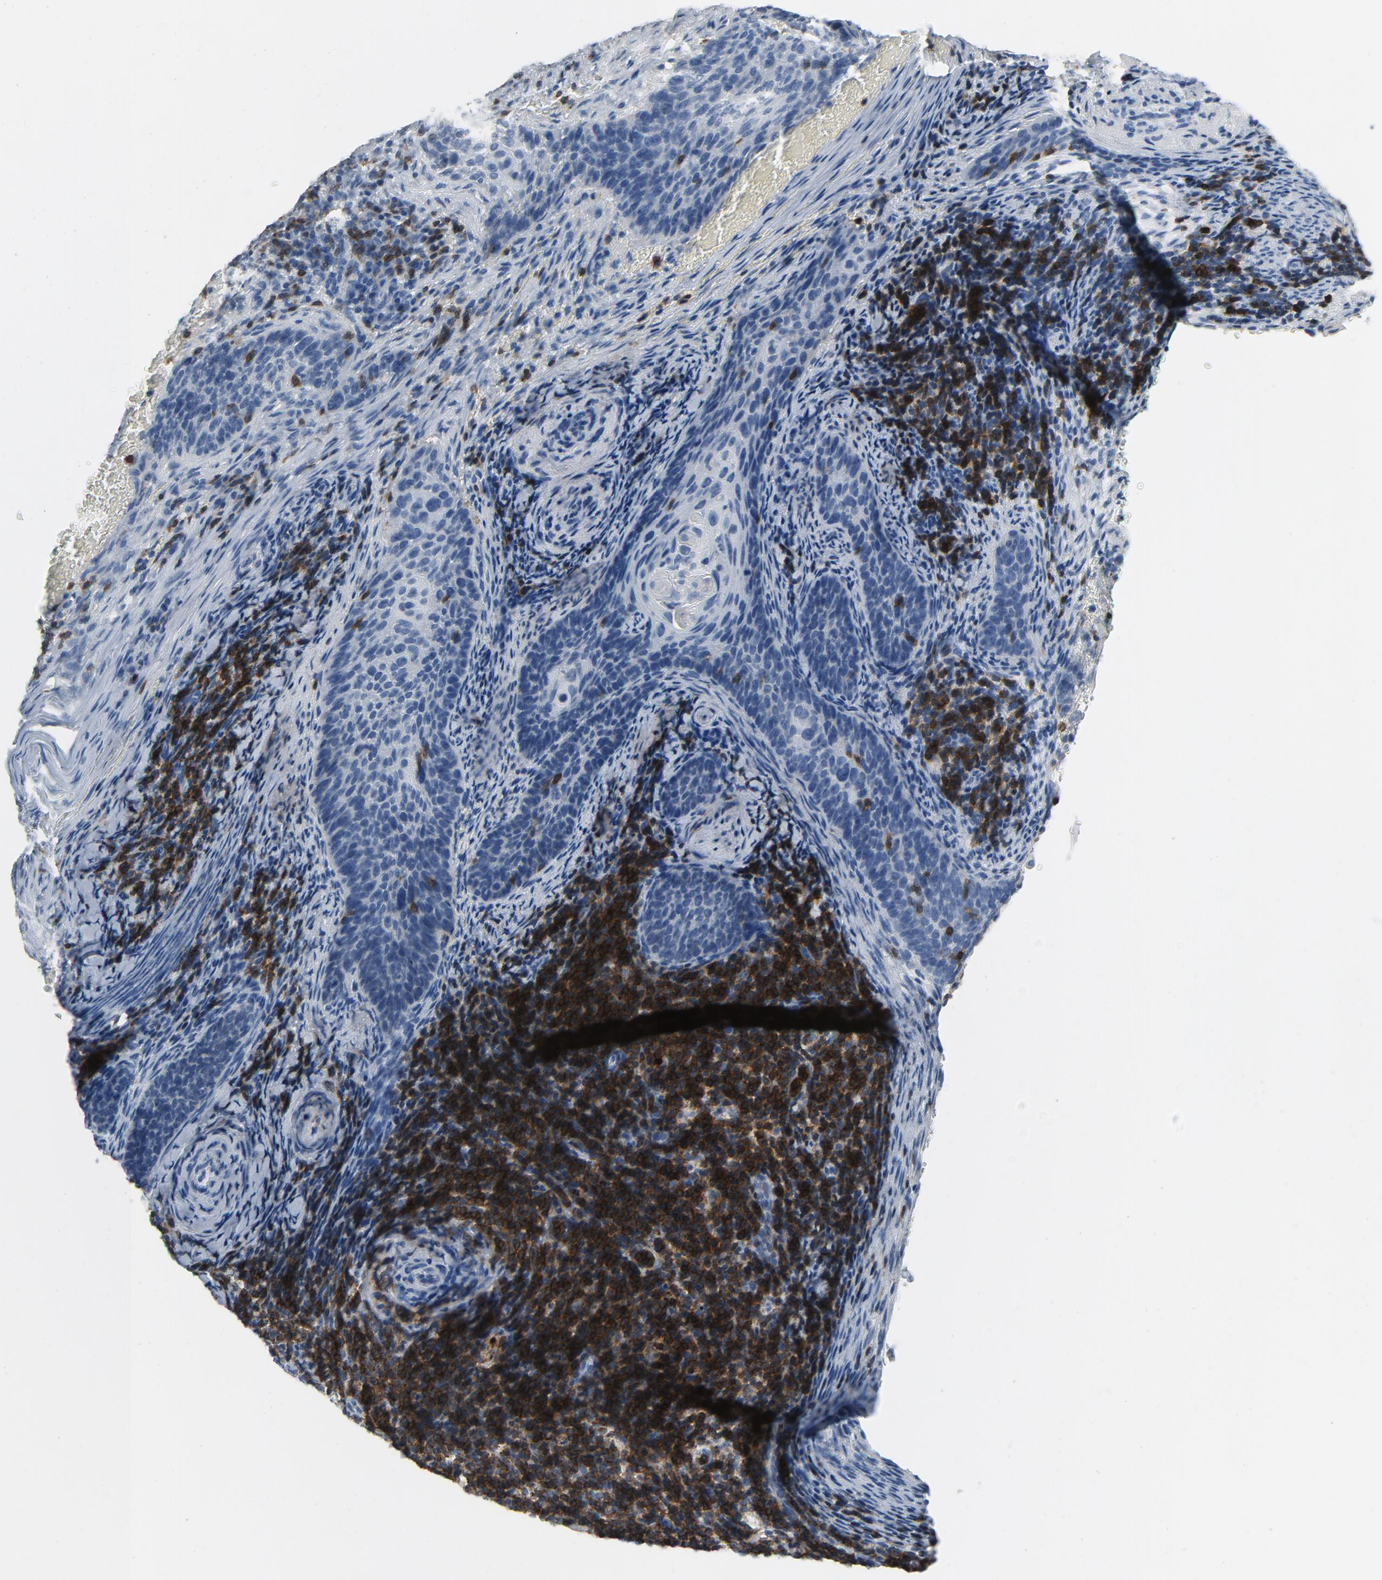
{"staining": {"intensity": "negative", "quantity": "none", "location": "none"}, "tissue": "cervical cancer", "cell_type": "Tumor cells", "image_type": "cancer", "snomed": [{"axis": "morphology", "description": "Squamous cell carcinoma, NOS"}, {"axis": "topography", "description": "Cervix"}], "caption": "Human cervical cancer stained for a protein using IHC demonstrates no positivity in tumor cells.", "gene": "LCK", "patient": {"sex": "female", "age": 33}}